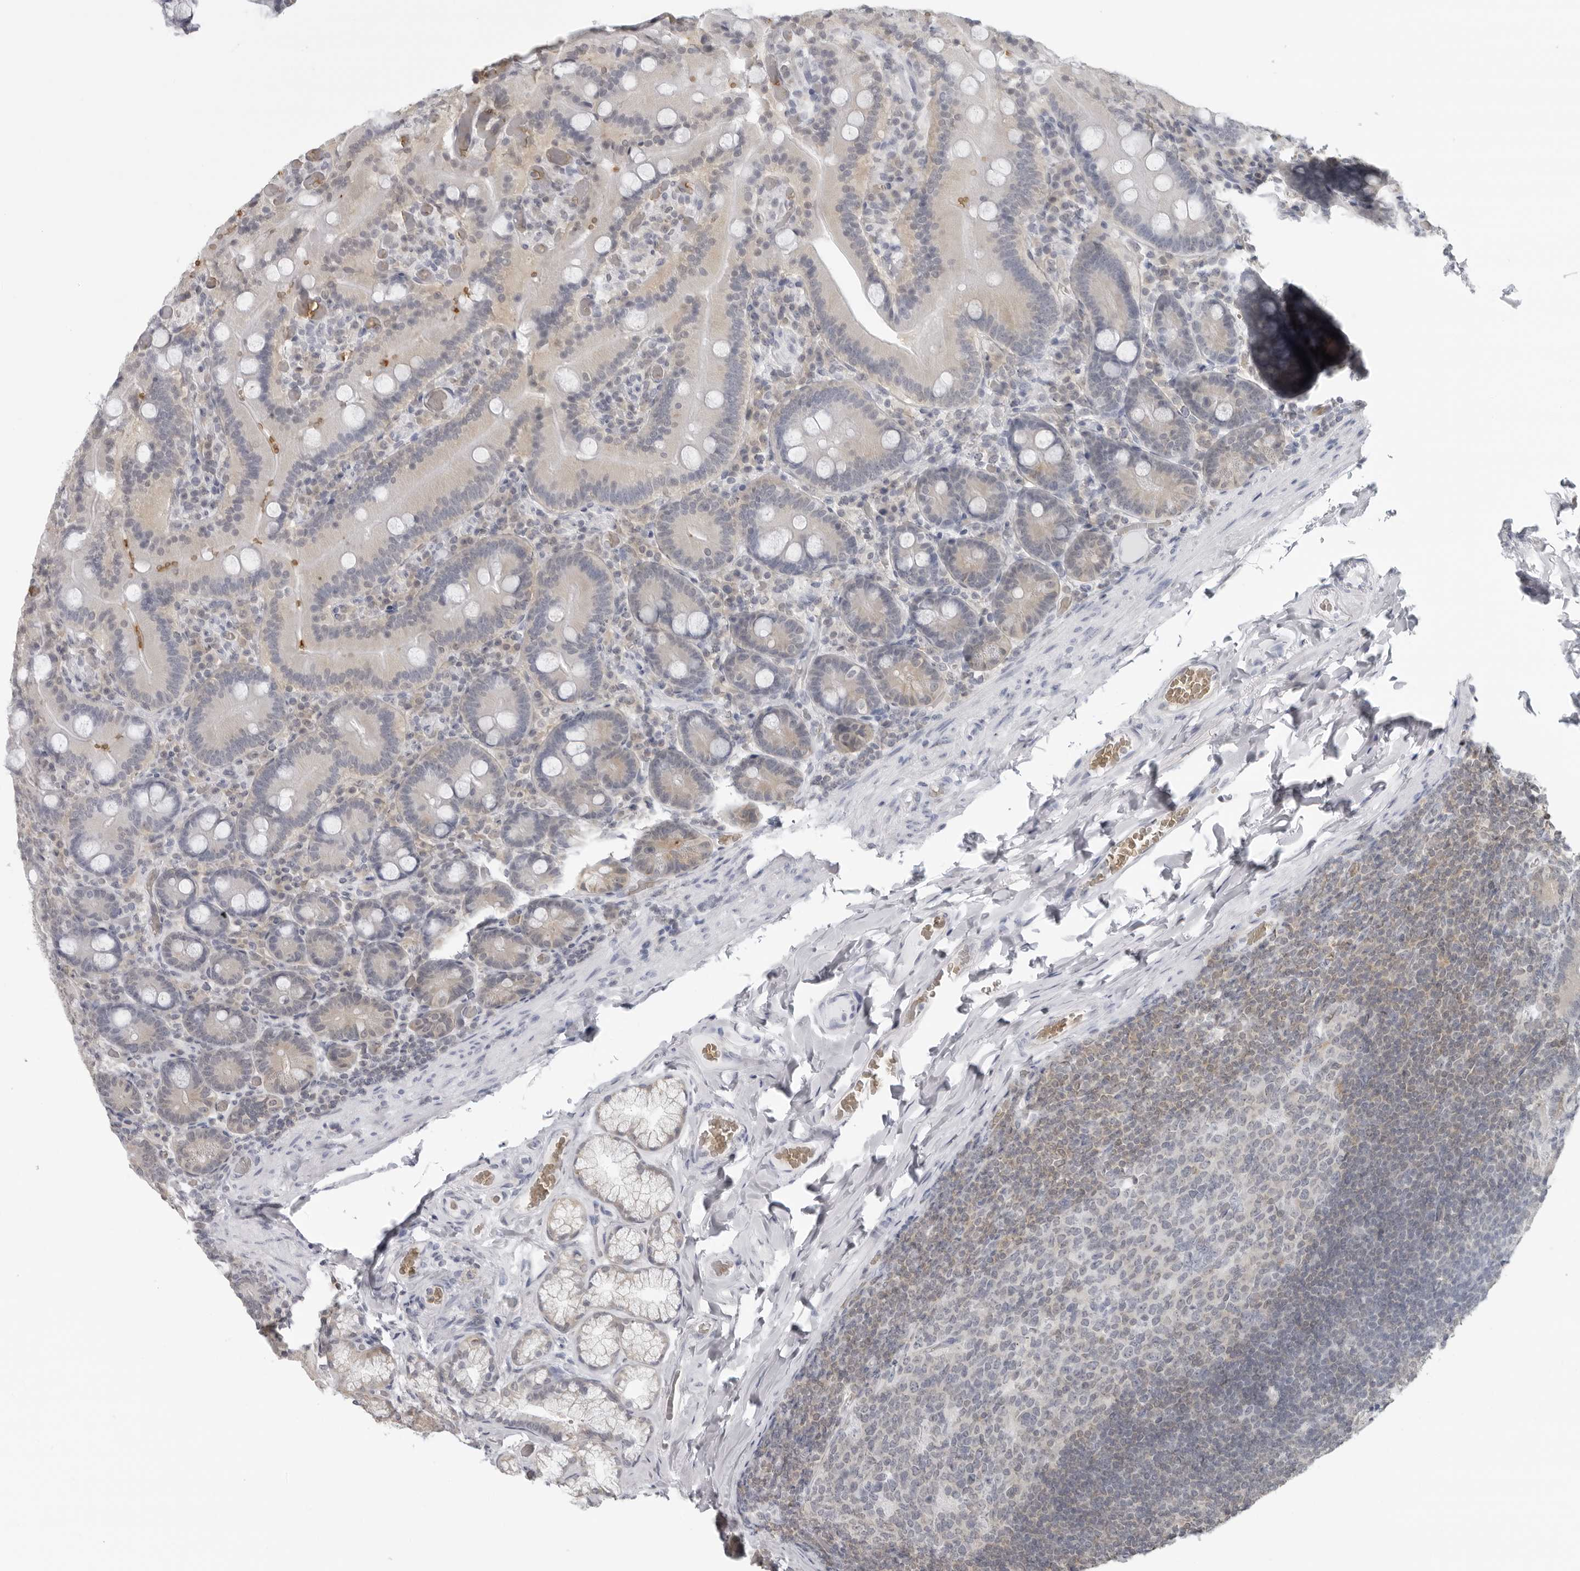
{"staining": {"intensity": "weak", "quantity": "<25%", "location": "cytoplasmic/membranous"}, "tissue": "duodenum", "cell_type": "Glandular cells", "image_type": "normal", "snomed": [{"axis": "morphology", "description": "Normal tissue, NOS"}, {"axis": "topography", "description": "Duodenum"}], "caption": "This is a photomicrograph of immunohistochemistry staining of normal duodenum, which shows no expression in glandular cells.", "gene": "EPB41", "patient": {"sex": "female", "age": 62}}